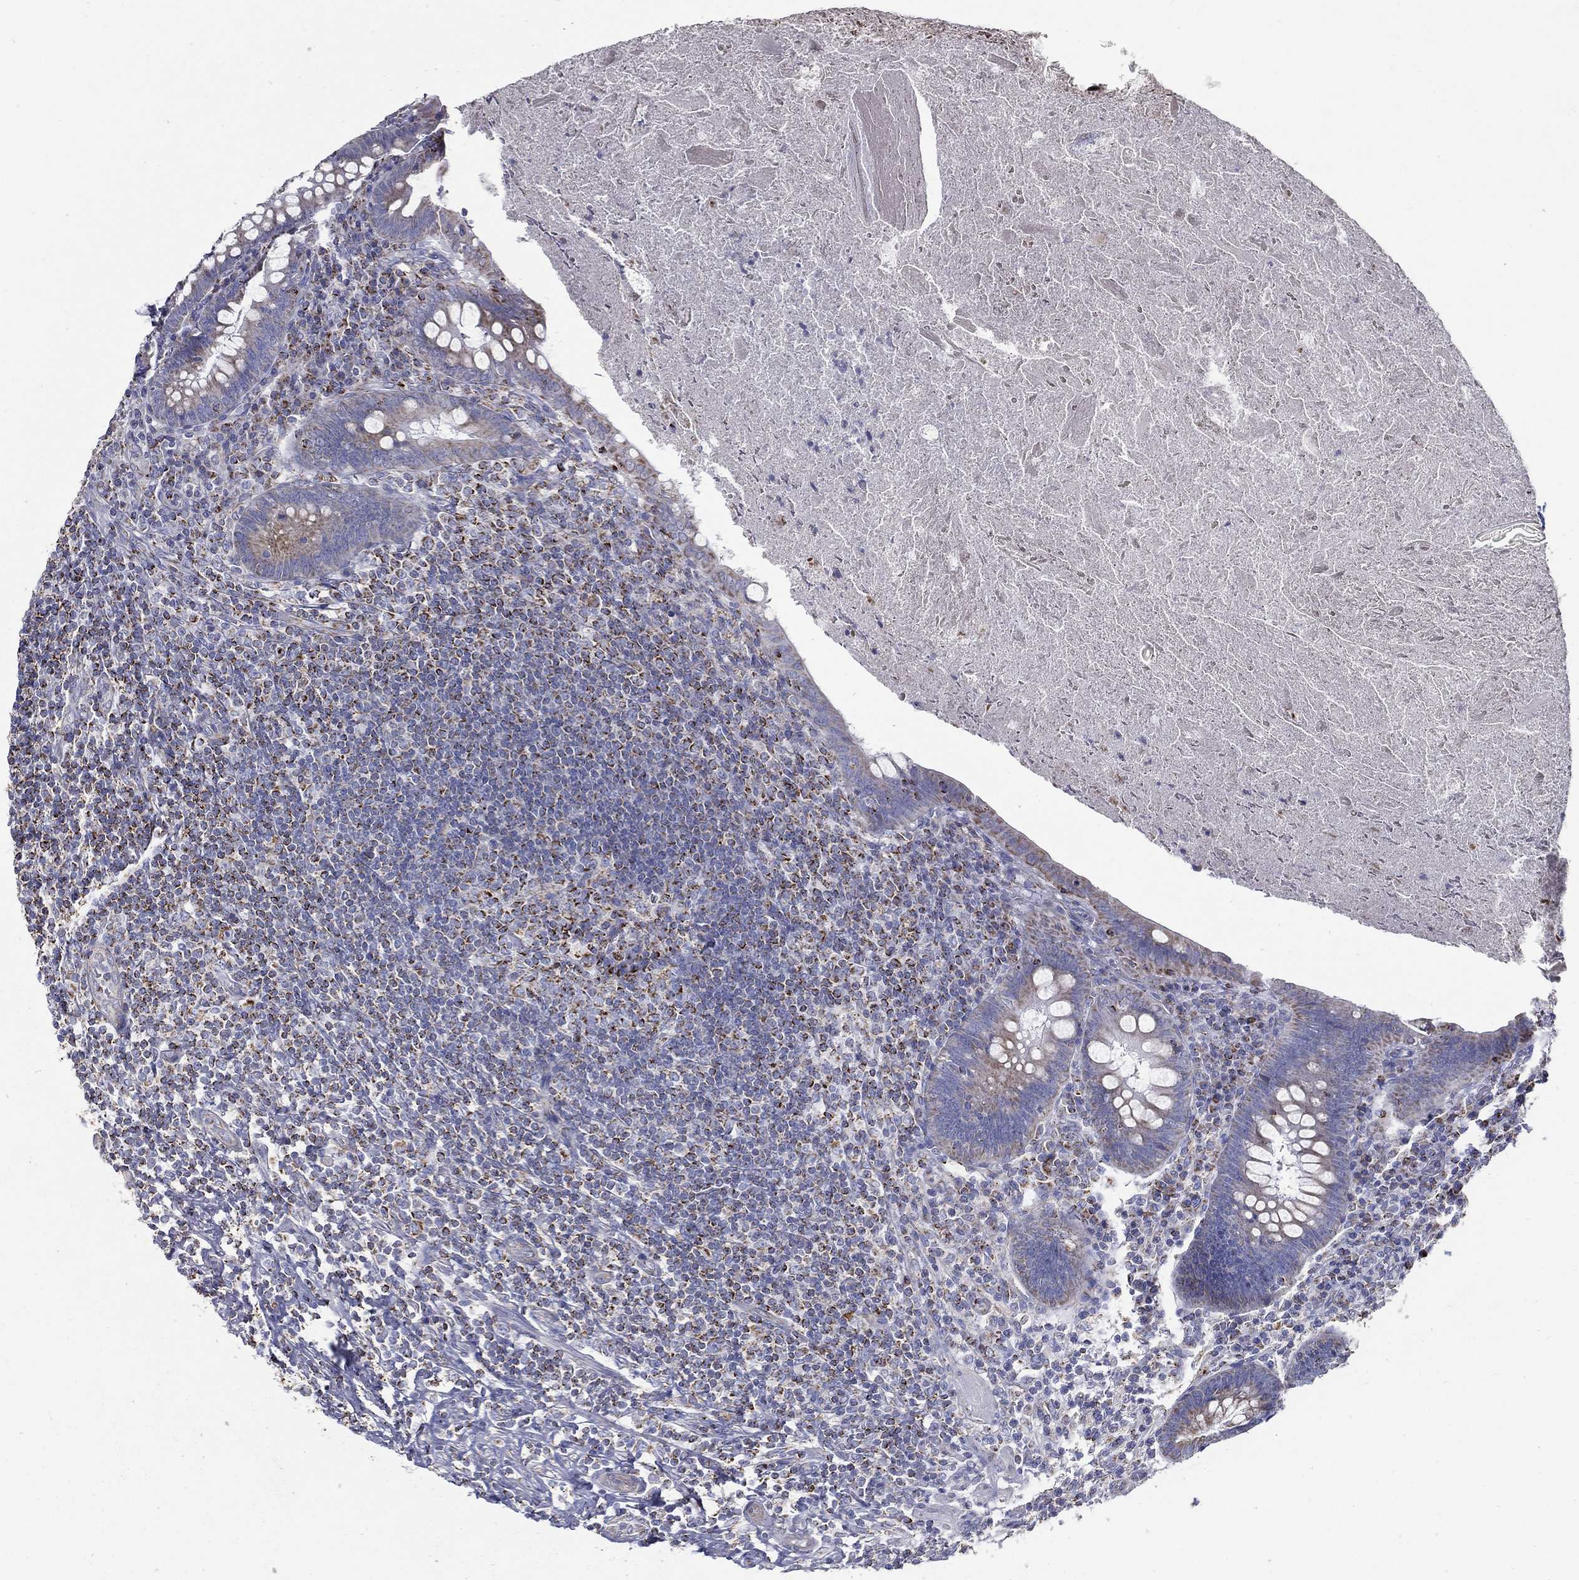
{"staining": {"intensity": "moderate", "quantity": "<25%", "location": "cytoplasmic/membranous"}, "tissue": "appendix", "cell_type": "Glandular cells", "image_type": "normal", "snomed": [{"axis": "morphology", "description": "Normal tissue, NOS"}, {"axis": "topography", "description": "Appendix"}], "caption": "A brown stain highlights moderate cytoplasmic/membranous positivity of a protein in glandular cells of normal appendix. The protein of interest is shown in brown color, while the nuclei are stained blue.", "gene": "SFXN1", "patient": {"sex": "male", "age": 47}}